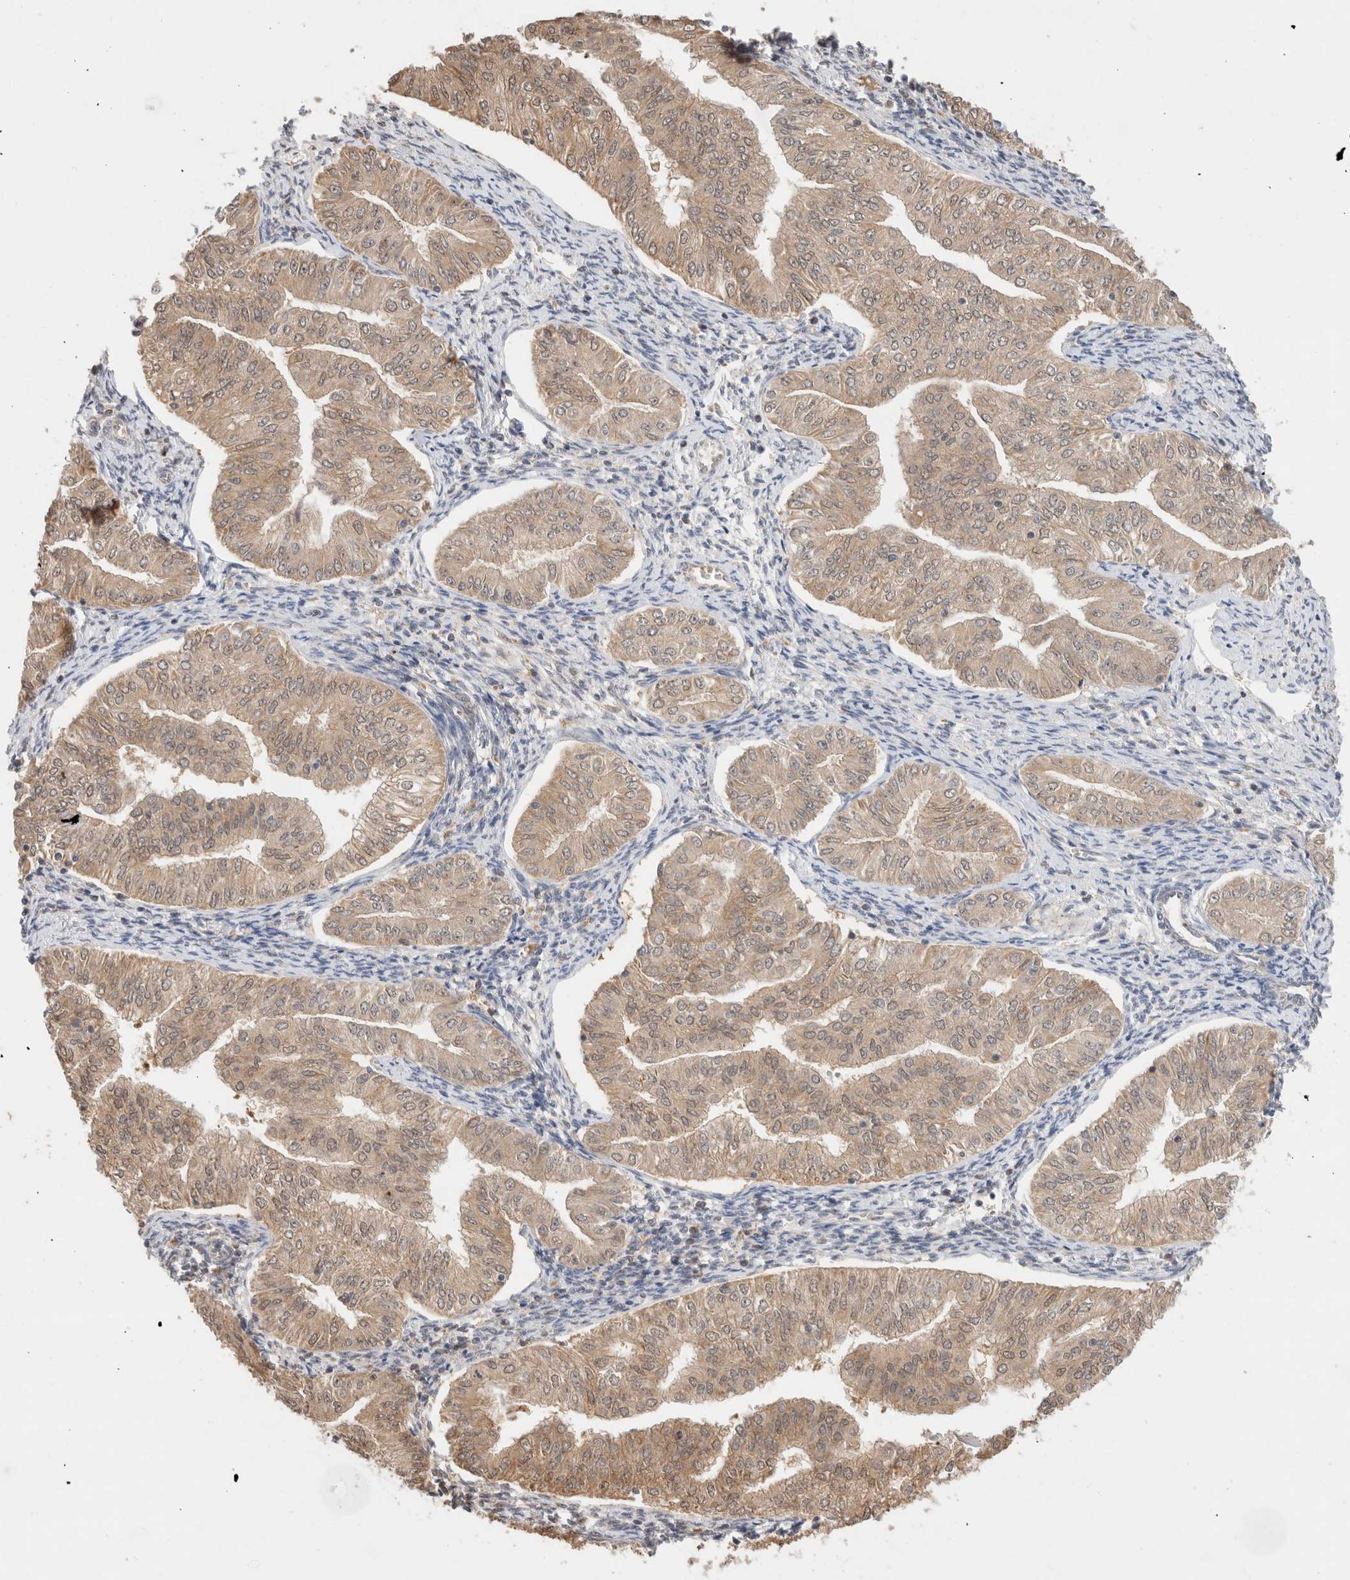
{"staining": {"intensity": "weak", "quantity": ">75%", "location": "cytoplasmic/membranous"}, "tissue": "endometrial cancer", "cell_type": "Tumor cells", "image_type": "cancer", "snomed": [{"axis": "morphology", "description": "Normal tissue, NOS"}, {"axis": "morphology", "description": "Adenocarcinoma, NOS"}, {"axis": "topography", "description": "Endometrium"}], "caption": "Immunohistochemical staining of human adenocarcinoma (endometrial) exhibits low levels of weak cytoplasmic/membranous protein expression in about >75% of tumor cells.", "gene": "CA13", "patient": {"sex": "female", "age": 53}}